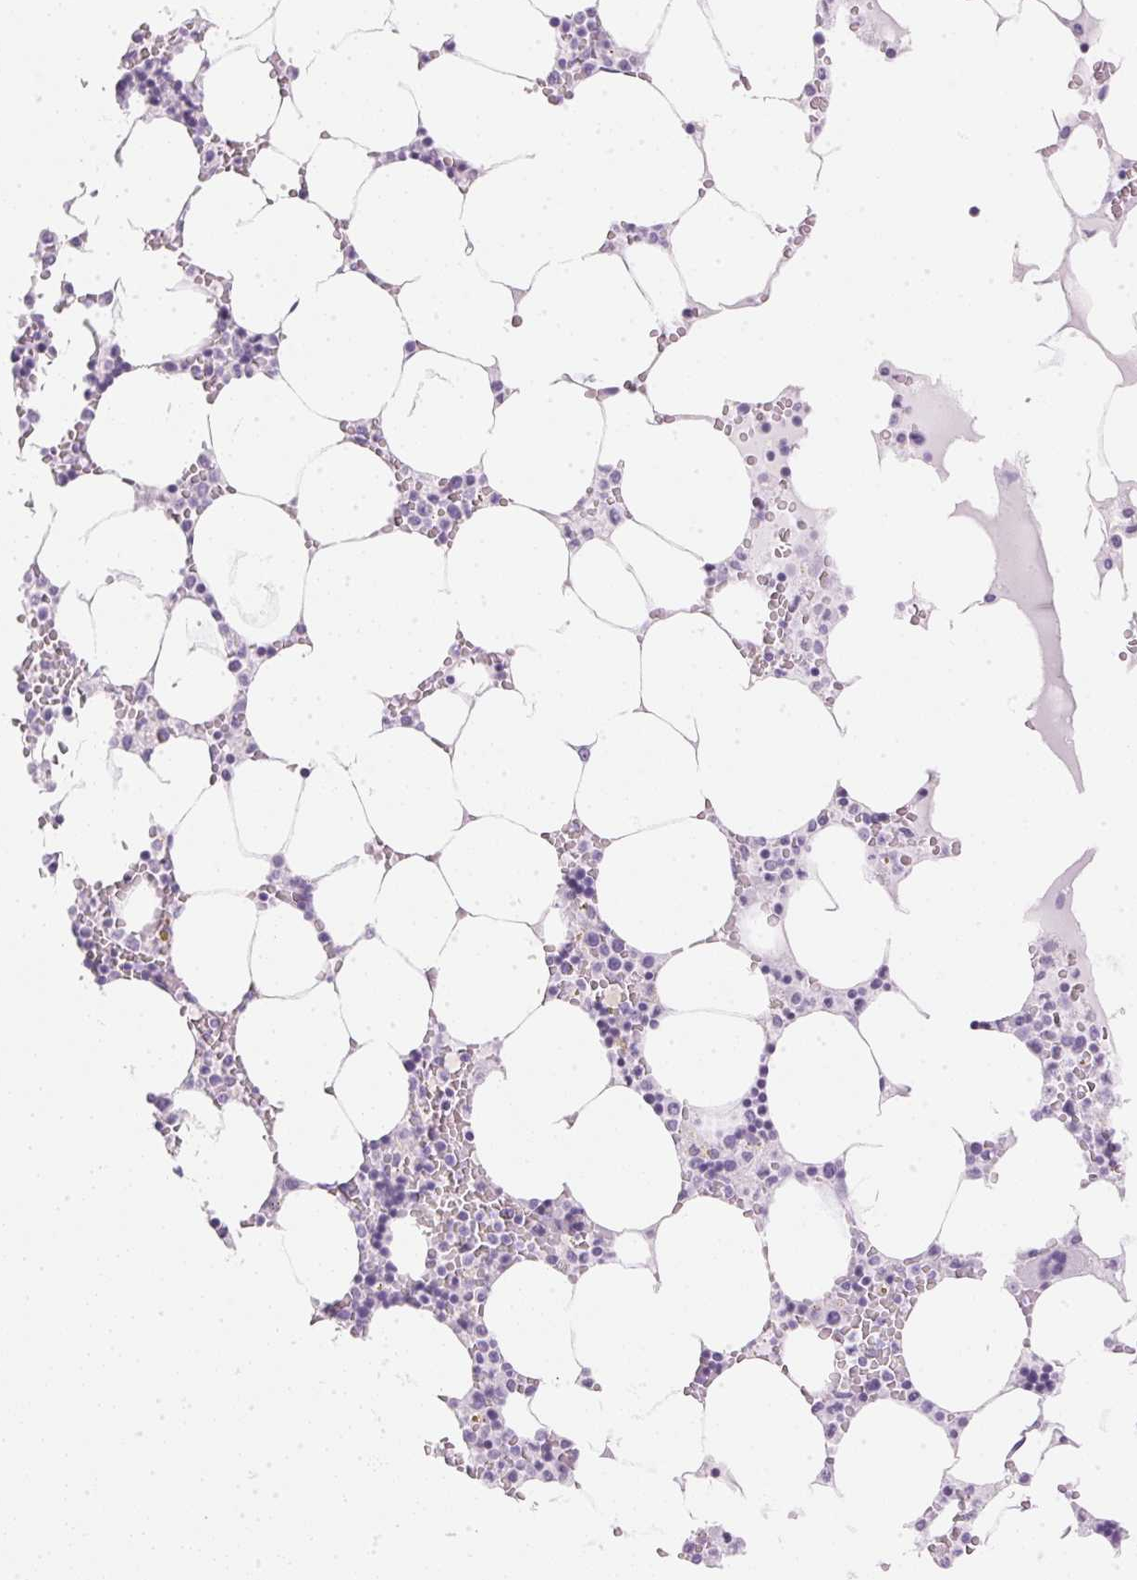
{"staining": {"intensity": "negative", "quantity": "none", "location": "none"}, "tissue": "bone marrow", "cell_type": "Hematopoietic cells", "image_type": "normal", "snomed": [{"axis": "morphology", "description": "Normal tissue, NOS"}, {"axis": "topography", "description": "Bone marrow"}], "caption": "IHC of normal human bone marrow reveals no positivity in hematopoietic cells.", "gene": "IGFBP1", "patient": {"sex": "male", "age": 64}}